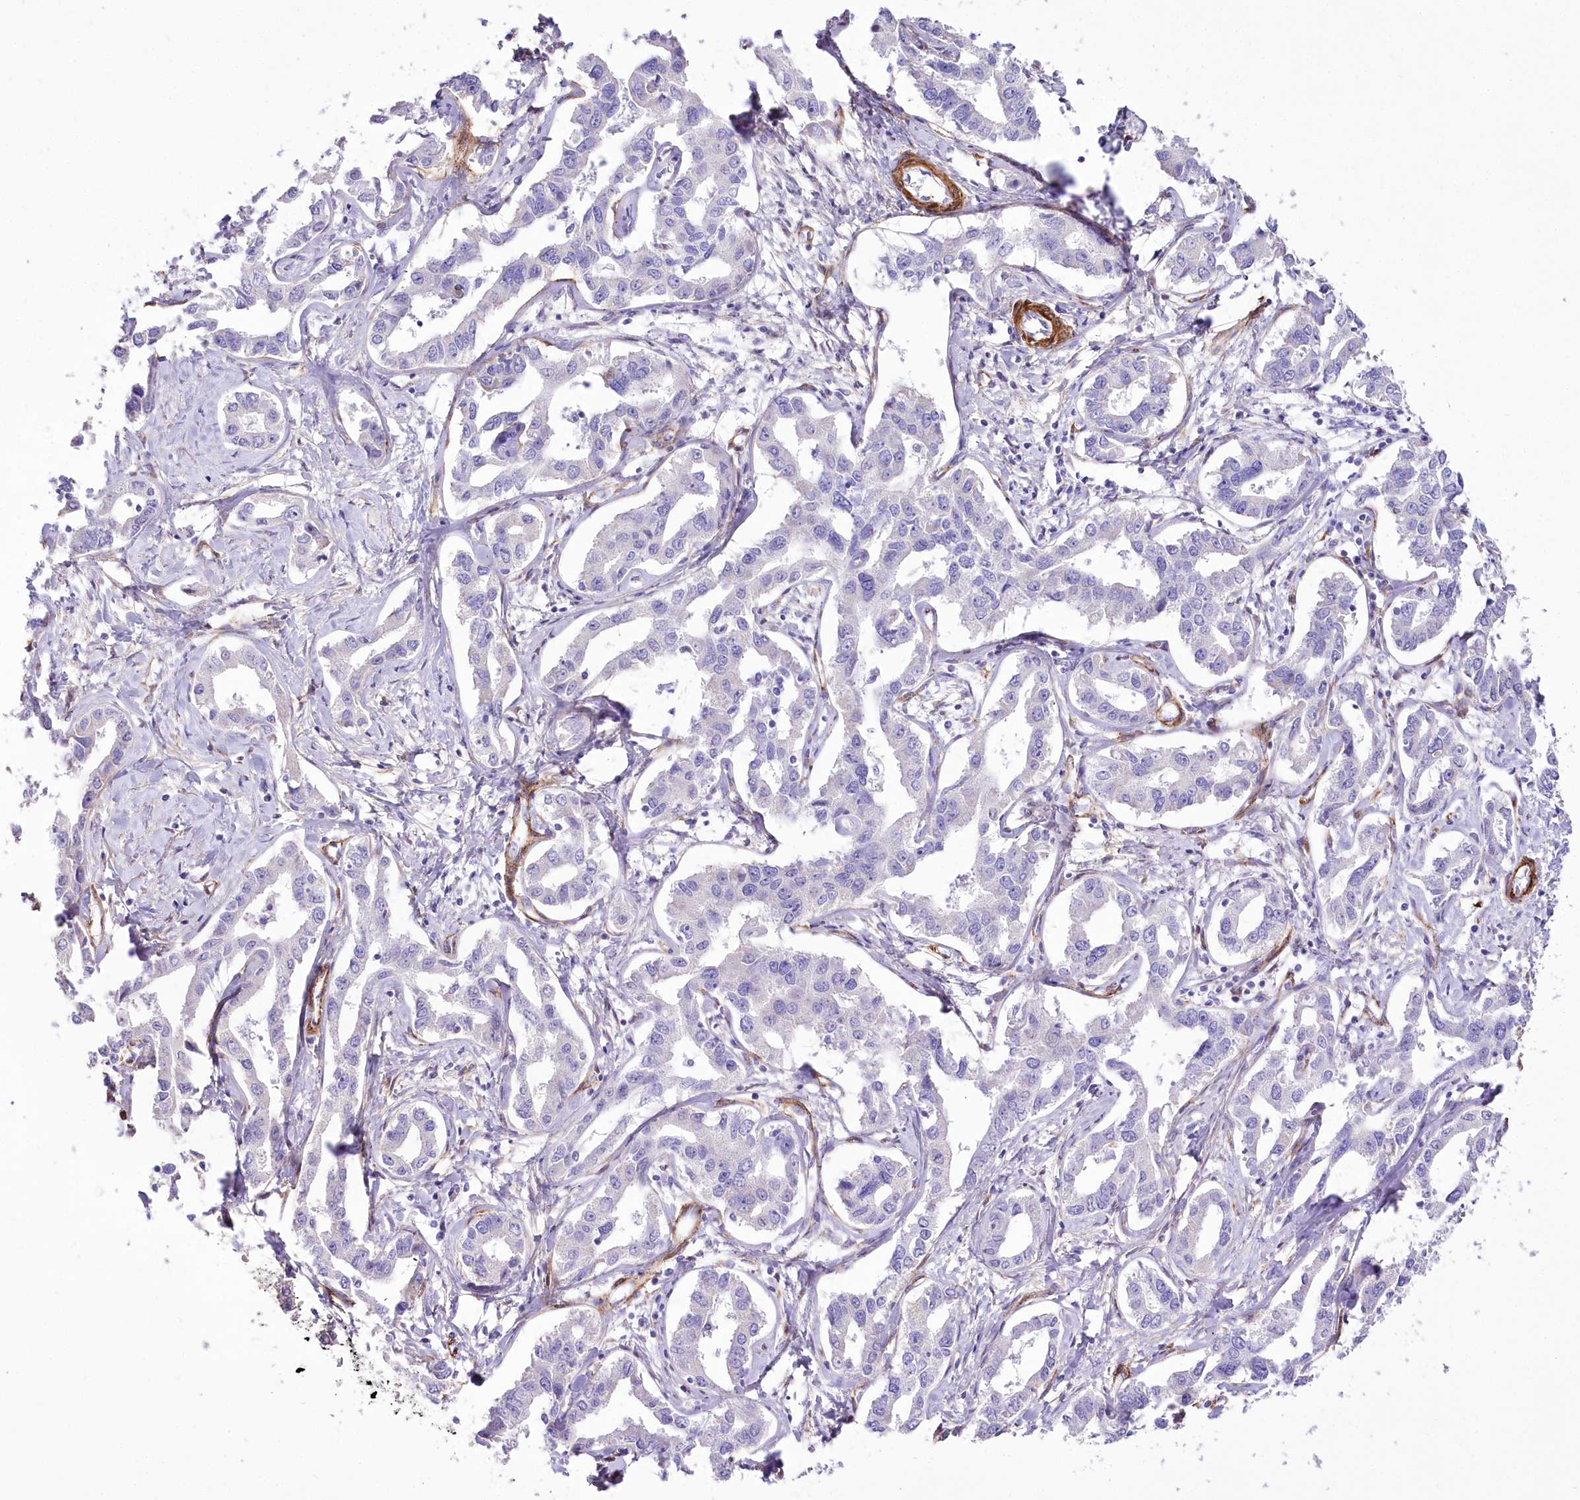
{"staining": {"intensity": "negative", "quantity": "none", "location": "none"}, "tissue": "liver cancer", "cell_type": "Tumor cells", "image_type": "cancer", "snomed": [{"axis": "morphology", "description": "Cholangiocarcinoma"}, {"axis": "topography", "description": "Liver"}], "caption": "Immunohistochemical staining of liver cancer (cholangiocarcinoma) displays no significant positivity in tumor cells.", "gene": "SYNPO2", "patient": {"sex": "male", "age": 59}}